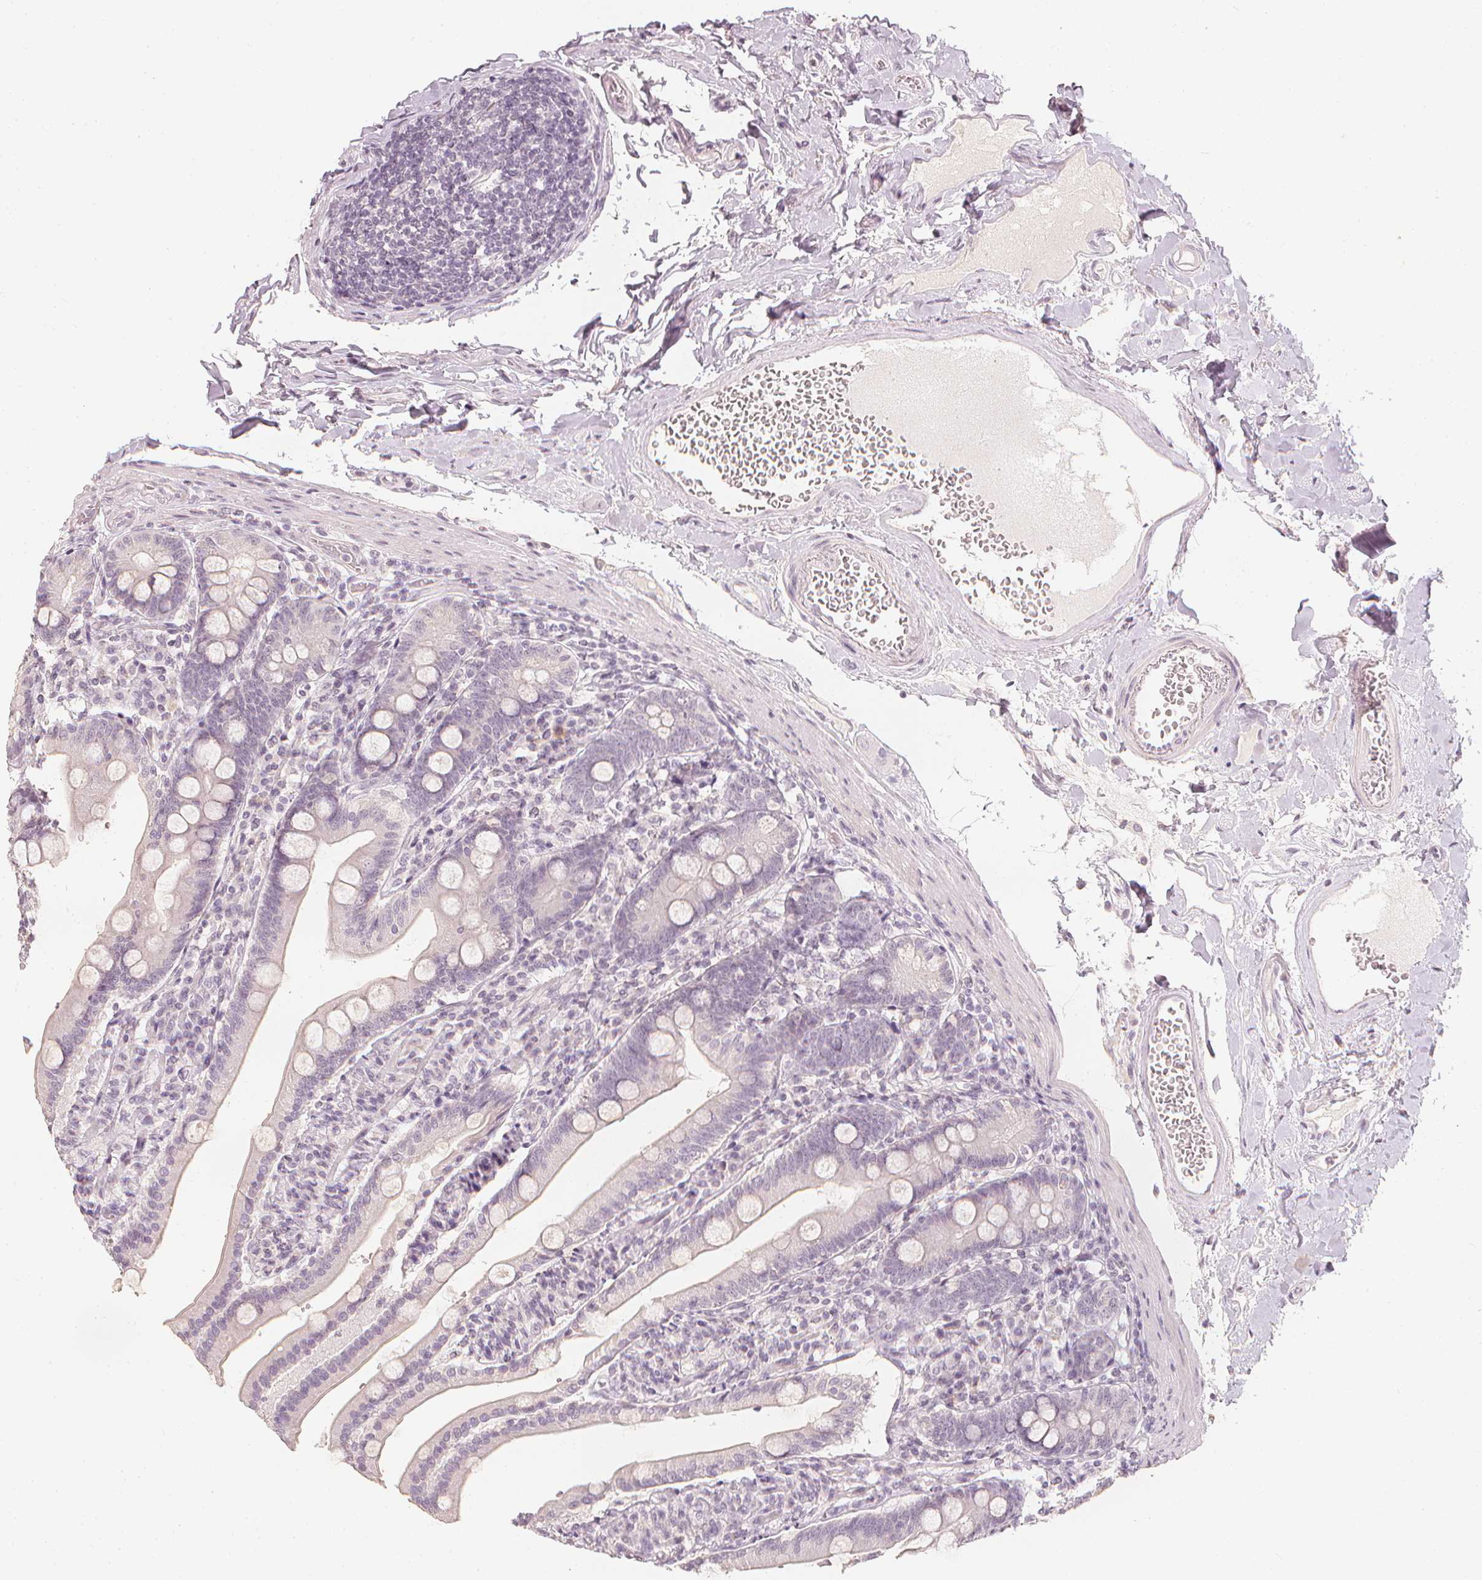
{"staining": {"intensity": "weak", "quantity": "<25%", "location": "cytoplasmic/membranous"}, "tissue": "duodenum", "cell_type": "Glandular cells", "image_type": "normal", "snomed": [{"axis": "morphology", "description": "Normal tissue, NOS"}, {"axis": "topography", "description": "Duodenum"}], "caption": "Duodenum stained for a protein using IHC displays no staining glandular cells.", "gene": "CALB1", "patient": {"sex": "female", "age": 67}}